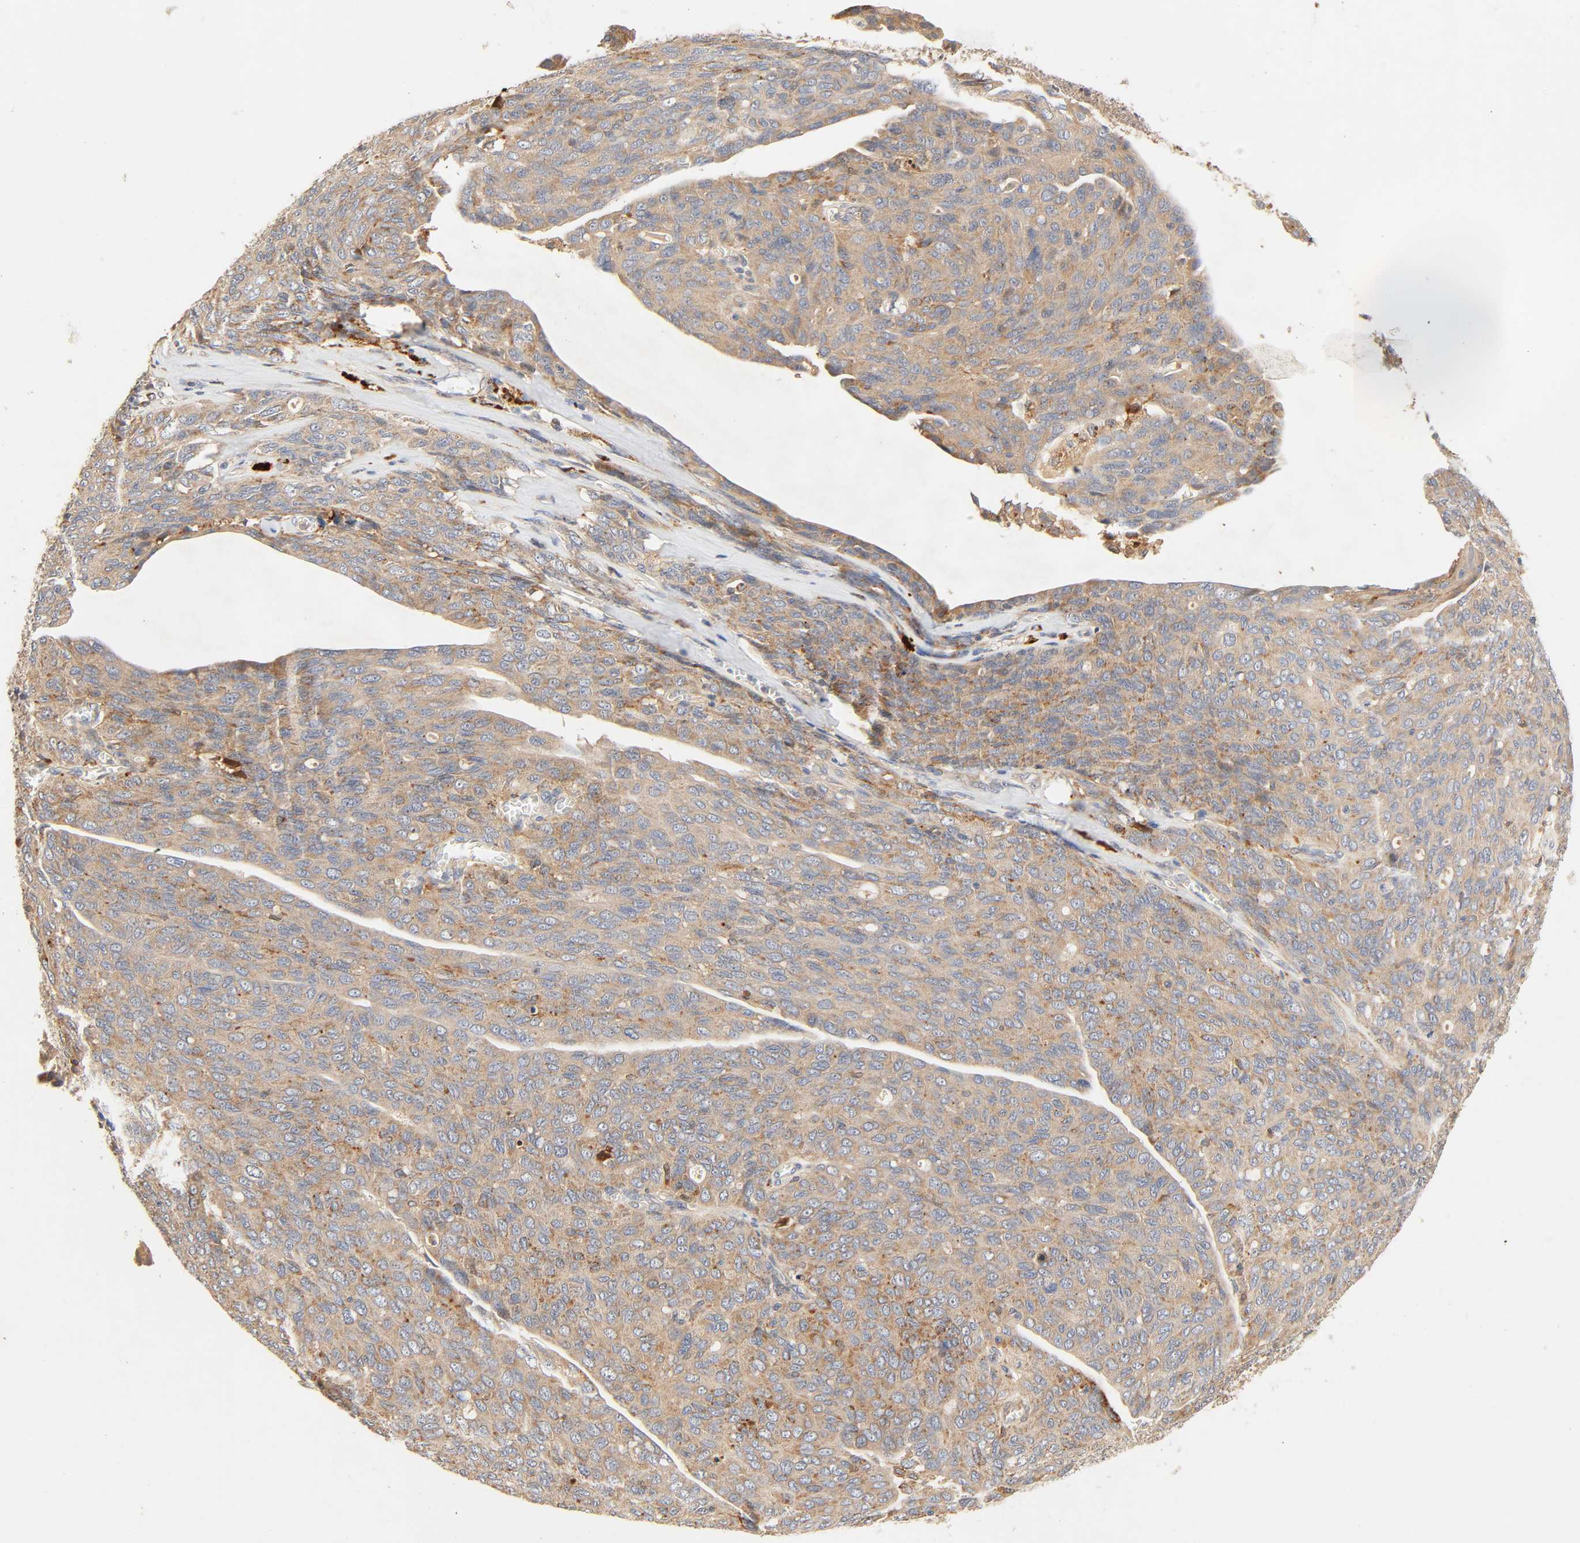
{"staining": {"intensity": "moderate", "quantity": ">75%", "location": "cytoplasmic/membranous"}, "tissue": "ovarian cancer", "cell_type": "Tumor cells", "image_type": "cancer", "snomed": [{"axis": "morphology", "description": "Carcinoma, endometroid"}, {"axis": "topography", "description": "Ovary"}], "caption": "Ovarian endometroid carcinoma stained with a protein marker demonstrates moderate staining in tumor cells.", "gene": "MAPK6", "patient": {"sex": "female", "age": 60}}